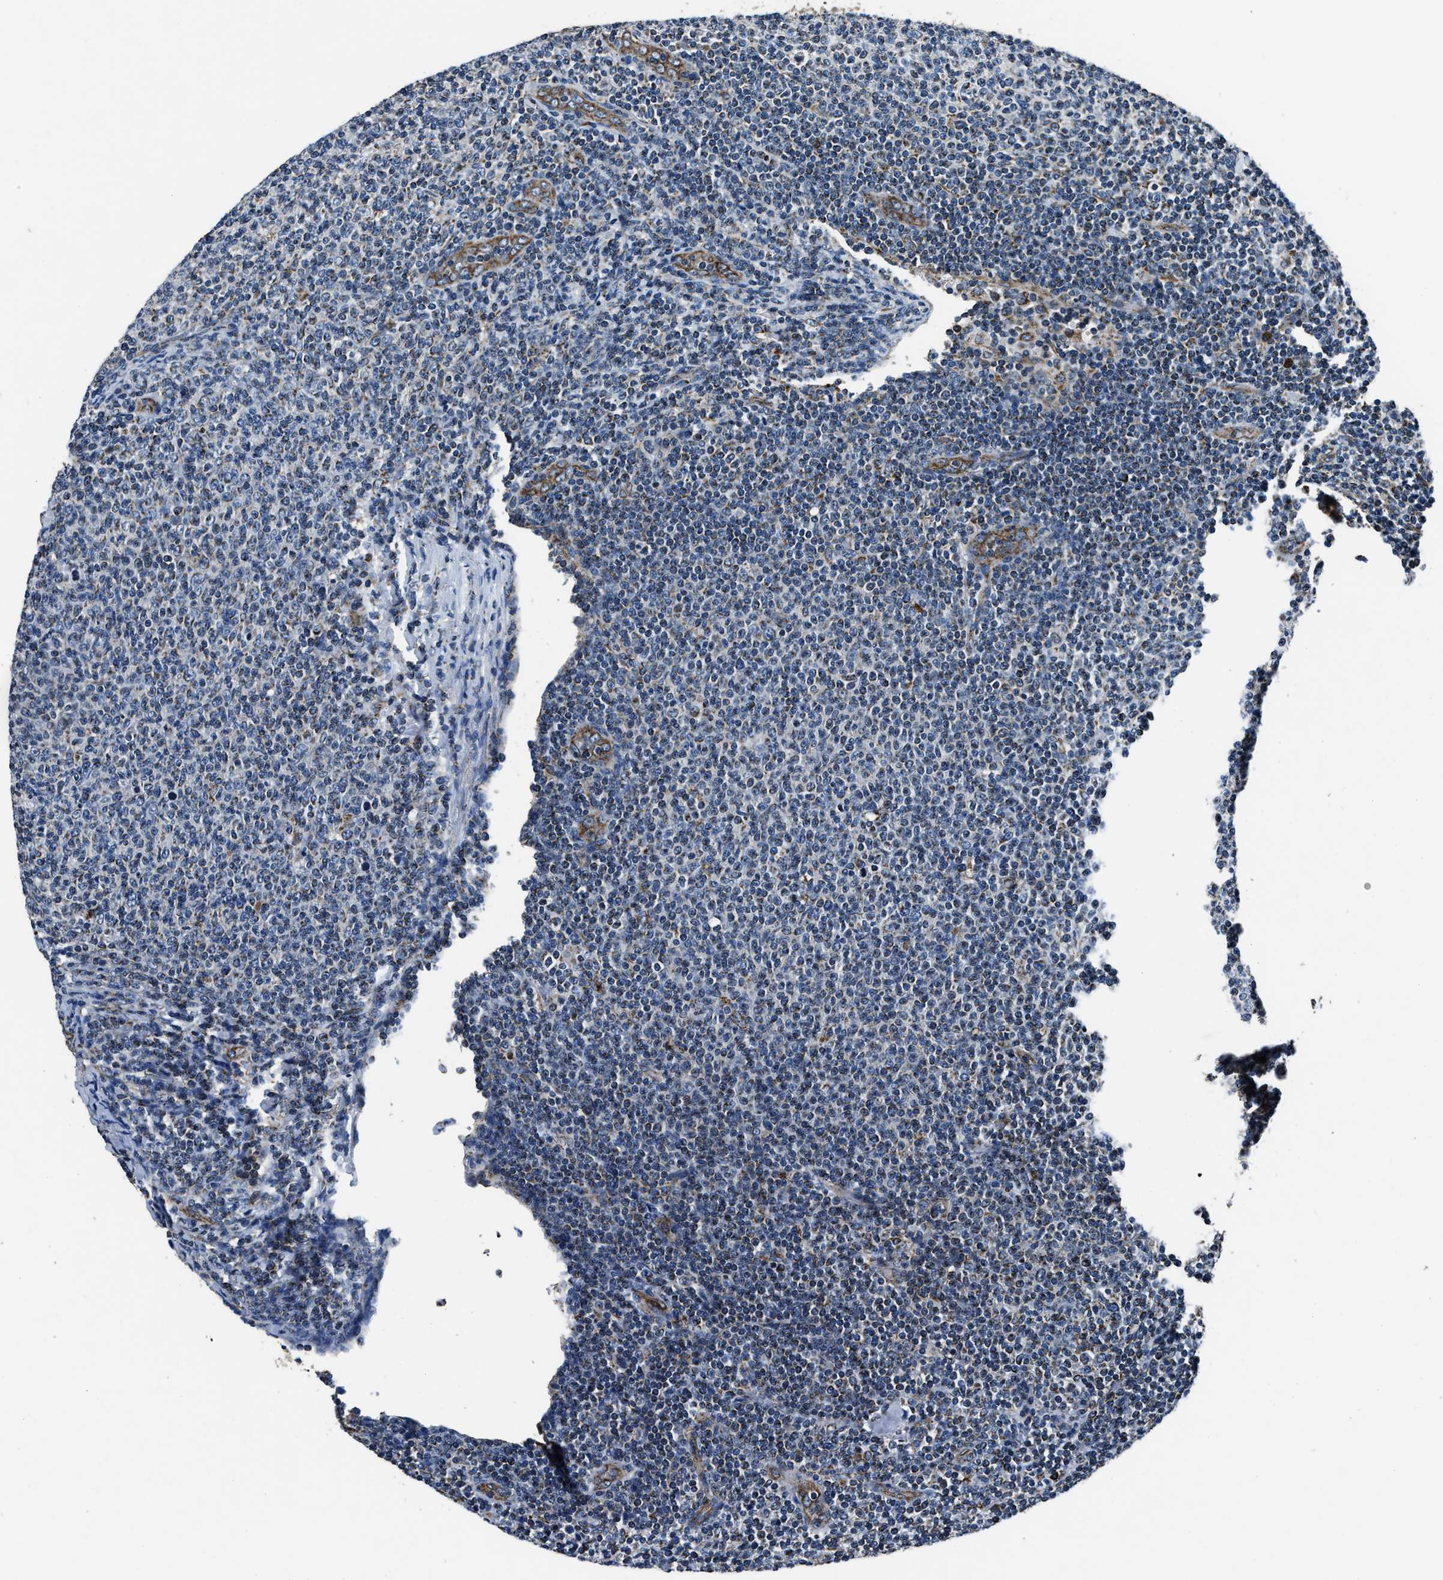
{"staining": {"intensity": "moderate", "quantity": "<25%", "location": "cytoplasmic/membranous"}, "tissue": "lymphoma", "cell_type": "Tumor cells", "image_type": "cancer", "snomed": [{"axis": "morphology", "description": "Malignant lymphoma, non-Hodgkin's type, Low grade"}, {"axis": "topography", "description": "Lymph node"}], "caption": "A brown stain labels moderate cytoplasmic/membranous positivity of a protein in human low-grade malignant lymphoma, non-Hodgkin's type tumor cells. The protein is shown in brown color, while the nuclei are stained blue.", "gene": "OGDH", "patient": {"sex": "male", "age": 66}}